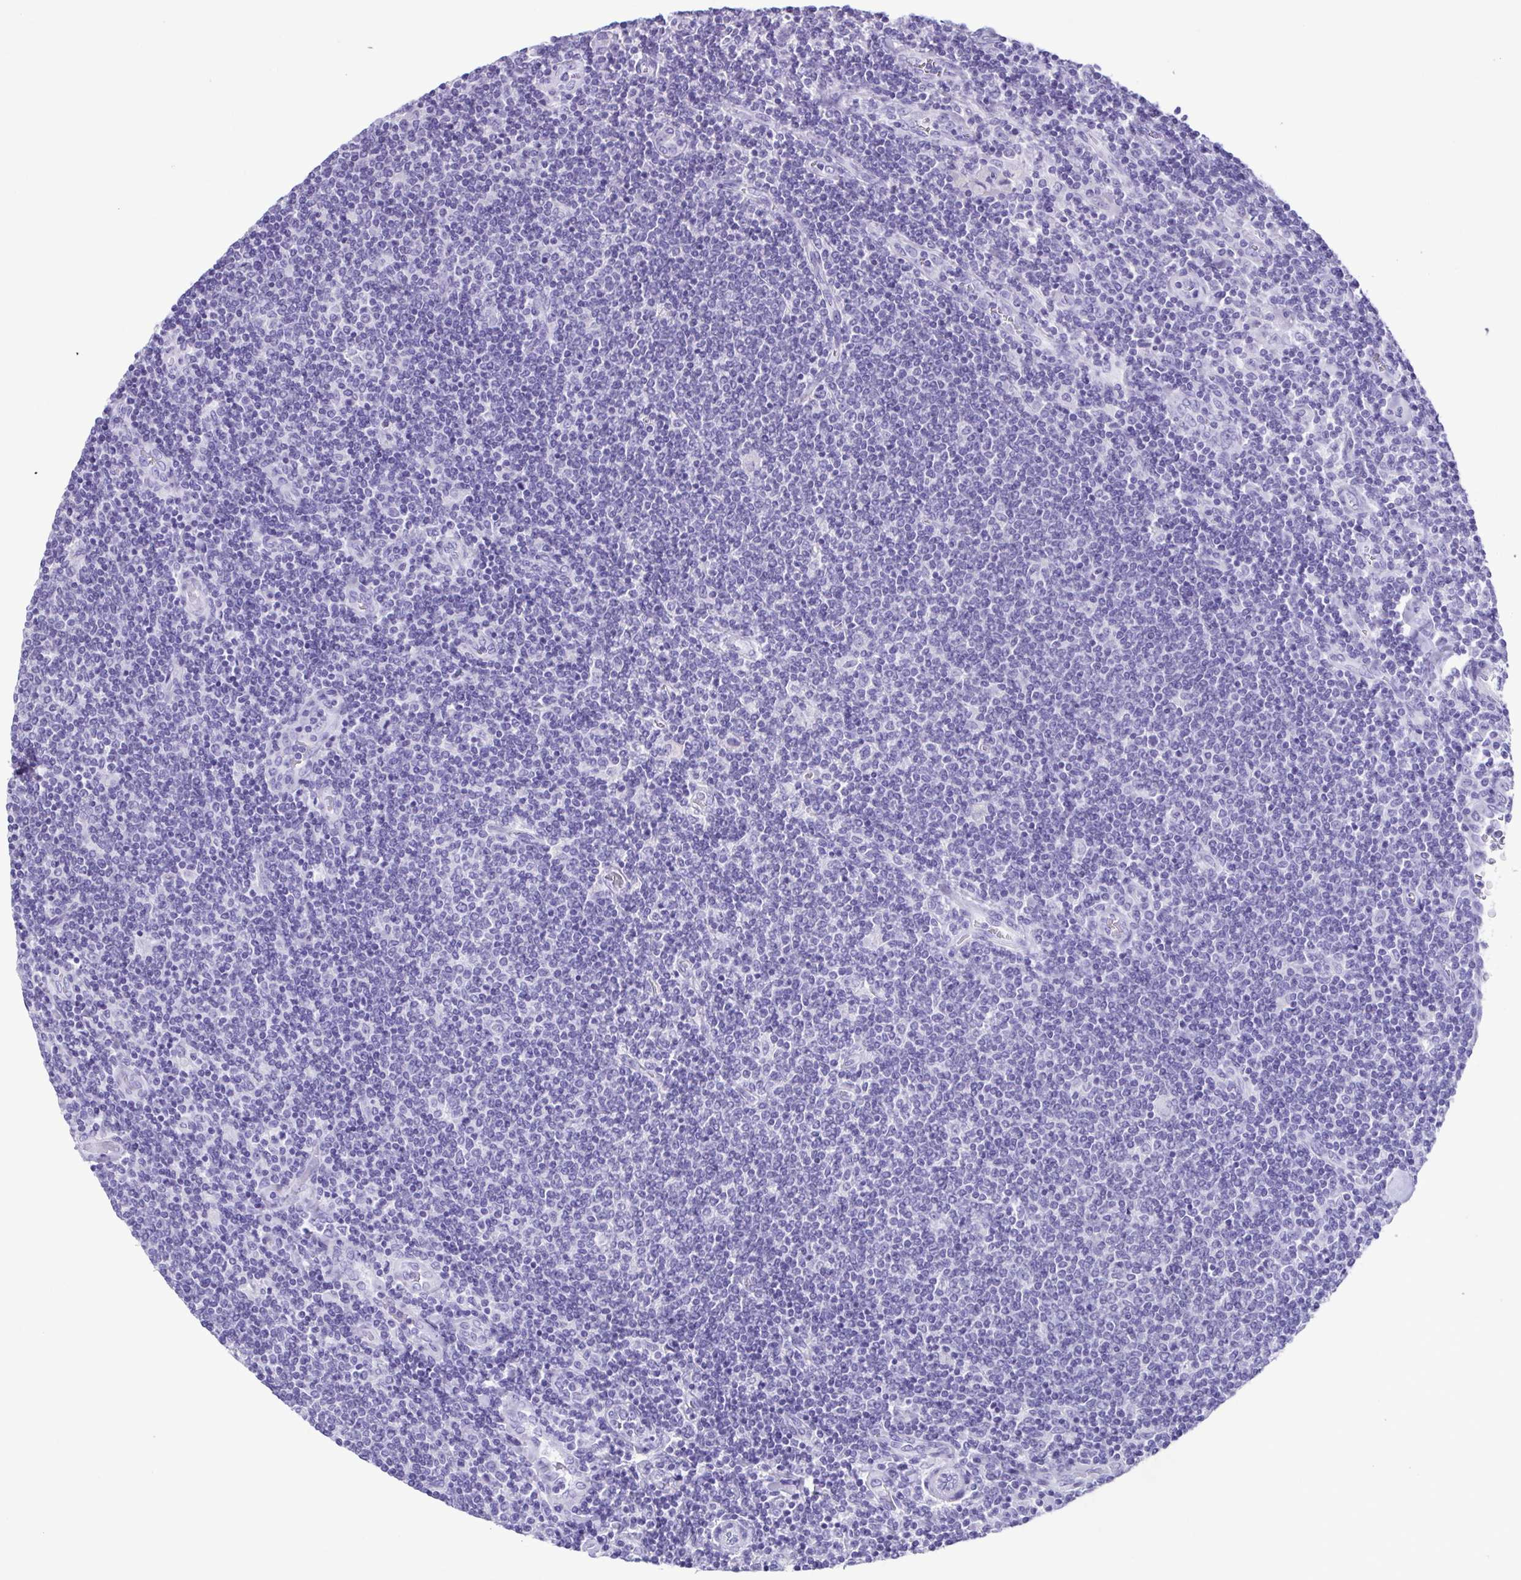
{"staining": {"intensity": "negative", "quantity": "none", "location": "none"}, "tissue": "lymphoma", "cell_type": "Tumor cells", "image_type": "cancer", "snomed": [{"axis": "morphology", "description": "Malignant lymphoma, non-Hodgkin's type, Low grade"}, {"axis": "topography", "description": "Lymph node"}], "caption": "Tumor cells are negative for protein expression in human malignant lymphoma, non-Hodgkin's type (low-grade).", "gene": "CBY2", "patient": {"sex": "male", "age": 52}}